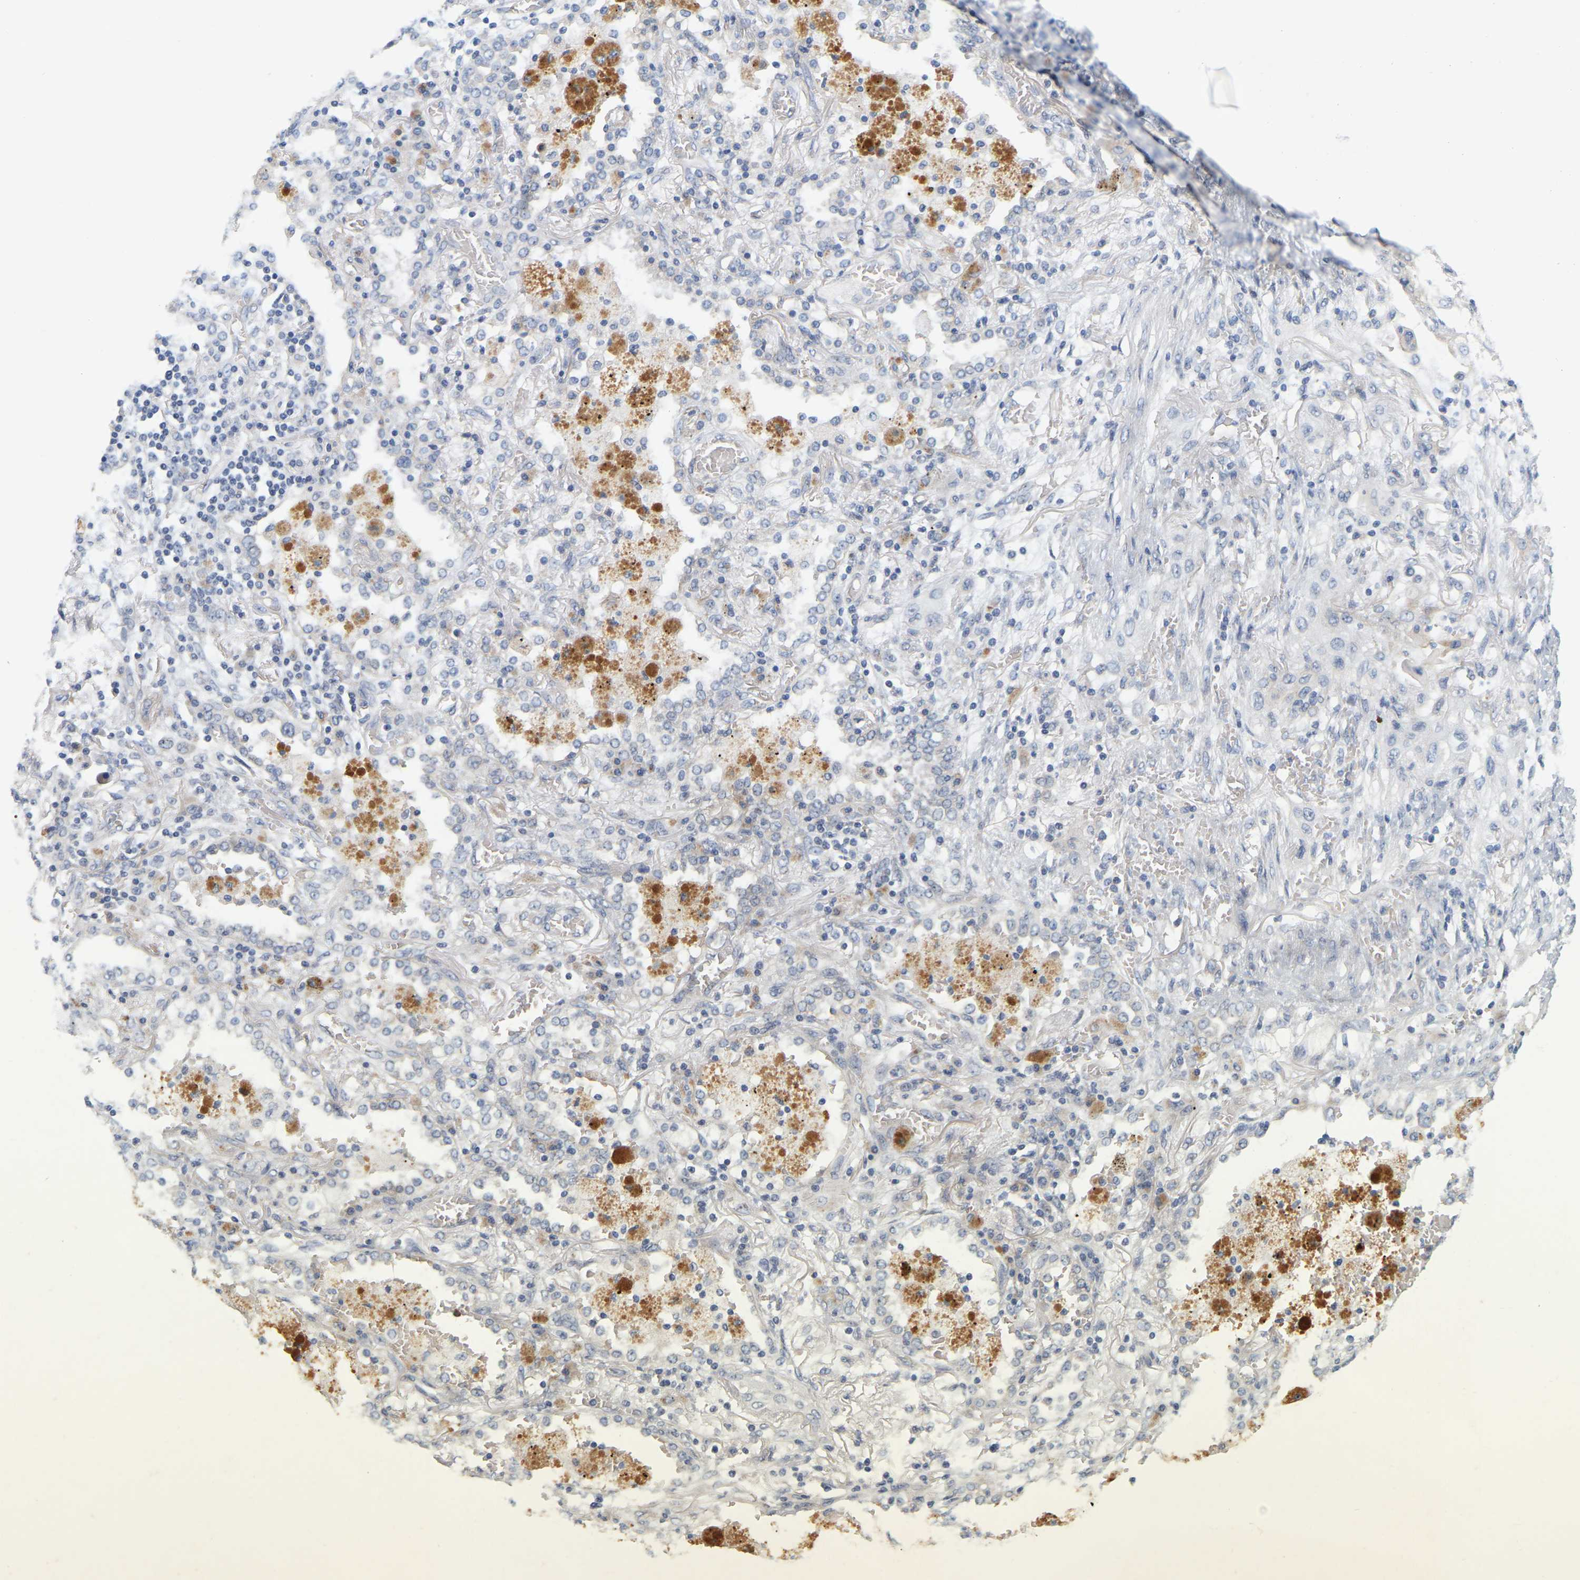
{"staining": {"intensity": "negative", "quantity": "none", "location": "none"}, "tissue": "lung cancer", "cell_type": "Tumor cells", "image_type": "cancer", "snomed": [{"axis": "morphology", "description": "Squamous cell carcinoma, NOS"}, {"axis": "topography", "description": "Lung"}], "caption": "High magnification brightfield microscopy of lung cancer stained with DAB (brown) and counterstained with hematoxylin (blue): tumor cells show no significant positivity. (Brightfield microscopy of DAB (3,3'-diaminobenzidine) immunohistochemistry (IHC) at high magnification).", "gene": "MINDY4", "patient": {"sex": "female", "age": 47}}